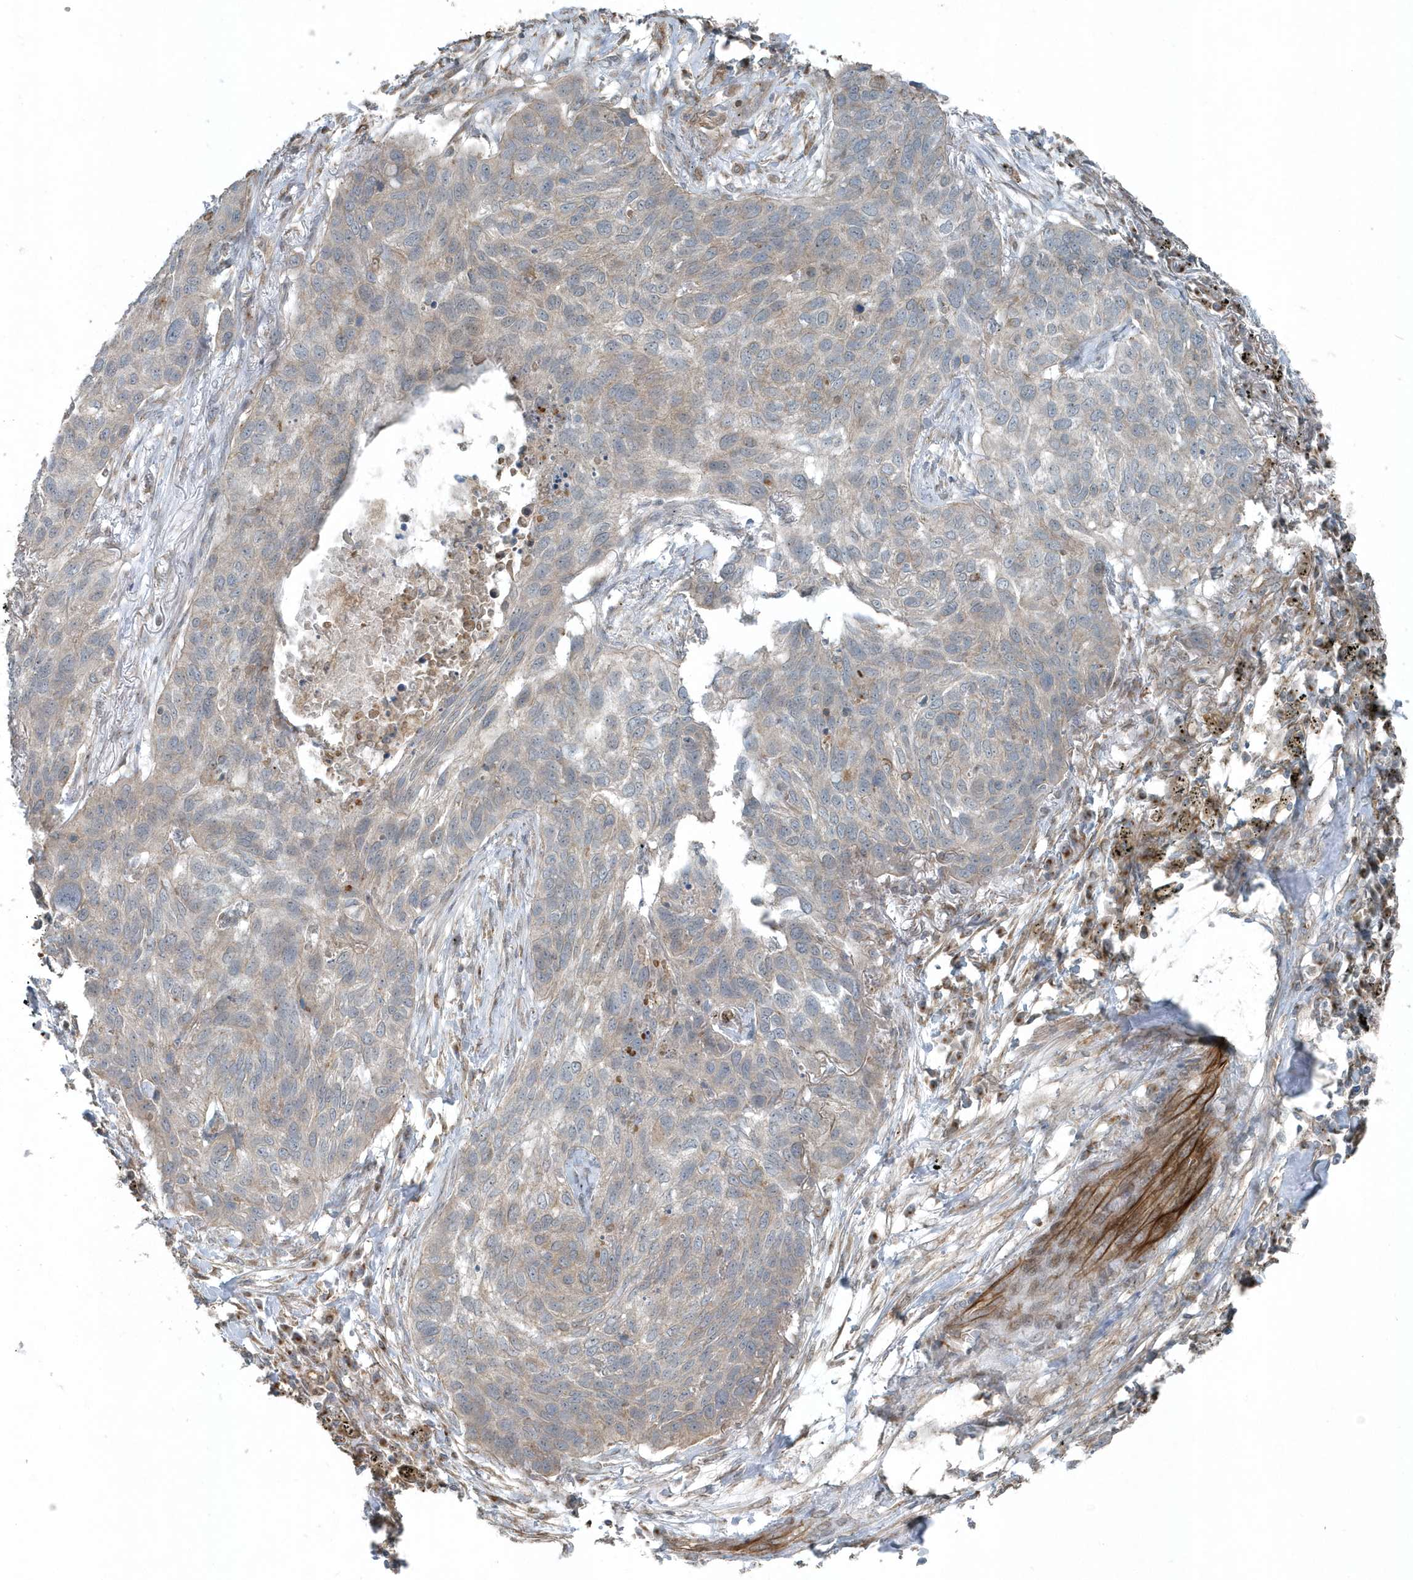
{"staining": {"intensity": "negative", "quantity": "none", "location": "none"}, "tissue": "lung cancer", "cell_type": "Tumor cells", "image_type": "cancer", "snomed": [{"axis": "morphology", "description": "Squamous cell carcinoma, NOS"}, {"axis": "topography", "description": "Lung"}], "caption": "High magnification brightfield microscopy of lung cancer stained with DAB (brown) and counterstained with hematoxylin (blue): tumor cells show no significant positivity. (DAB immunohistochemistry (IHC) with hematoxylin counter stain).", "gene": "GCC2", "patient": {"sex": "female", "age": 63}}